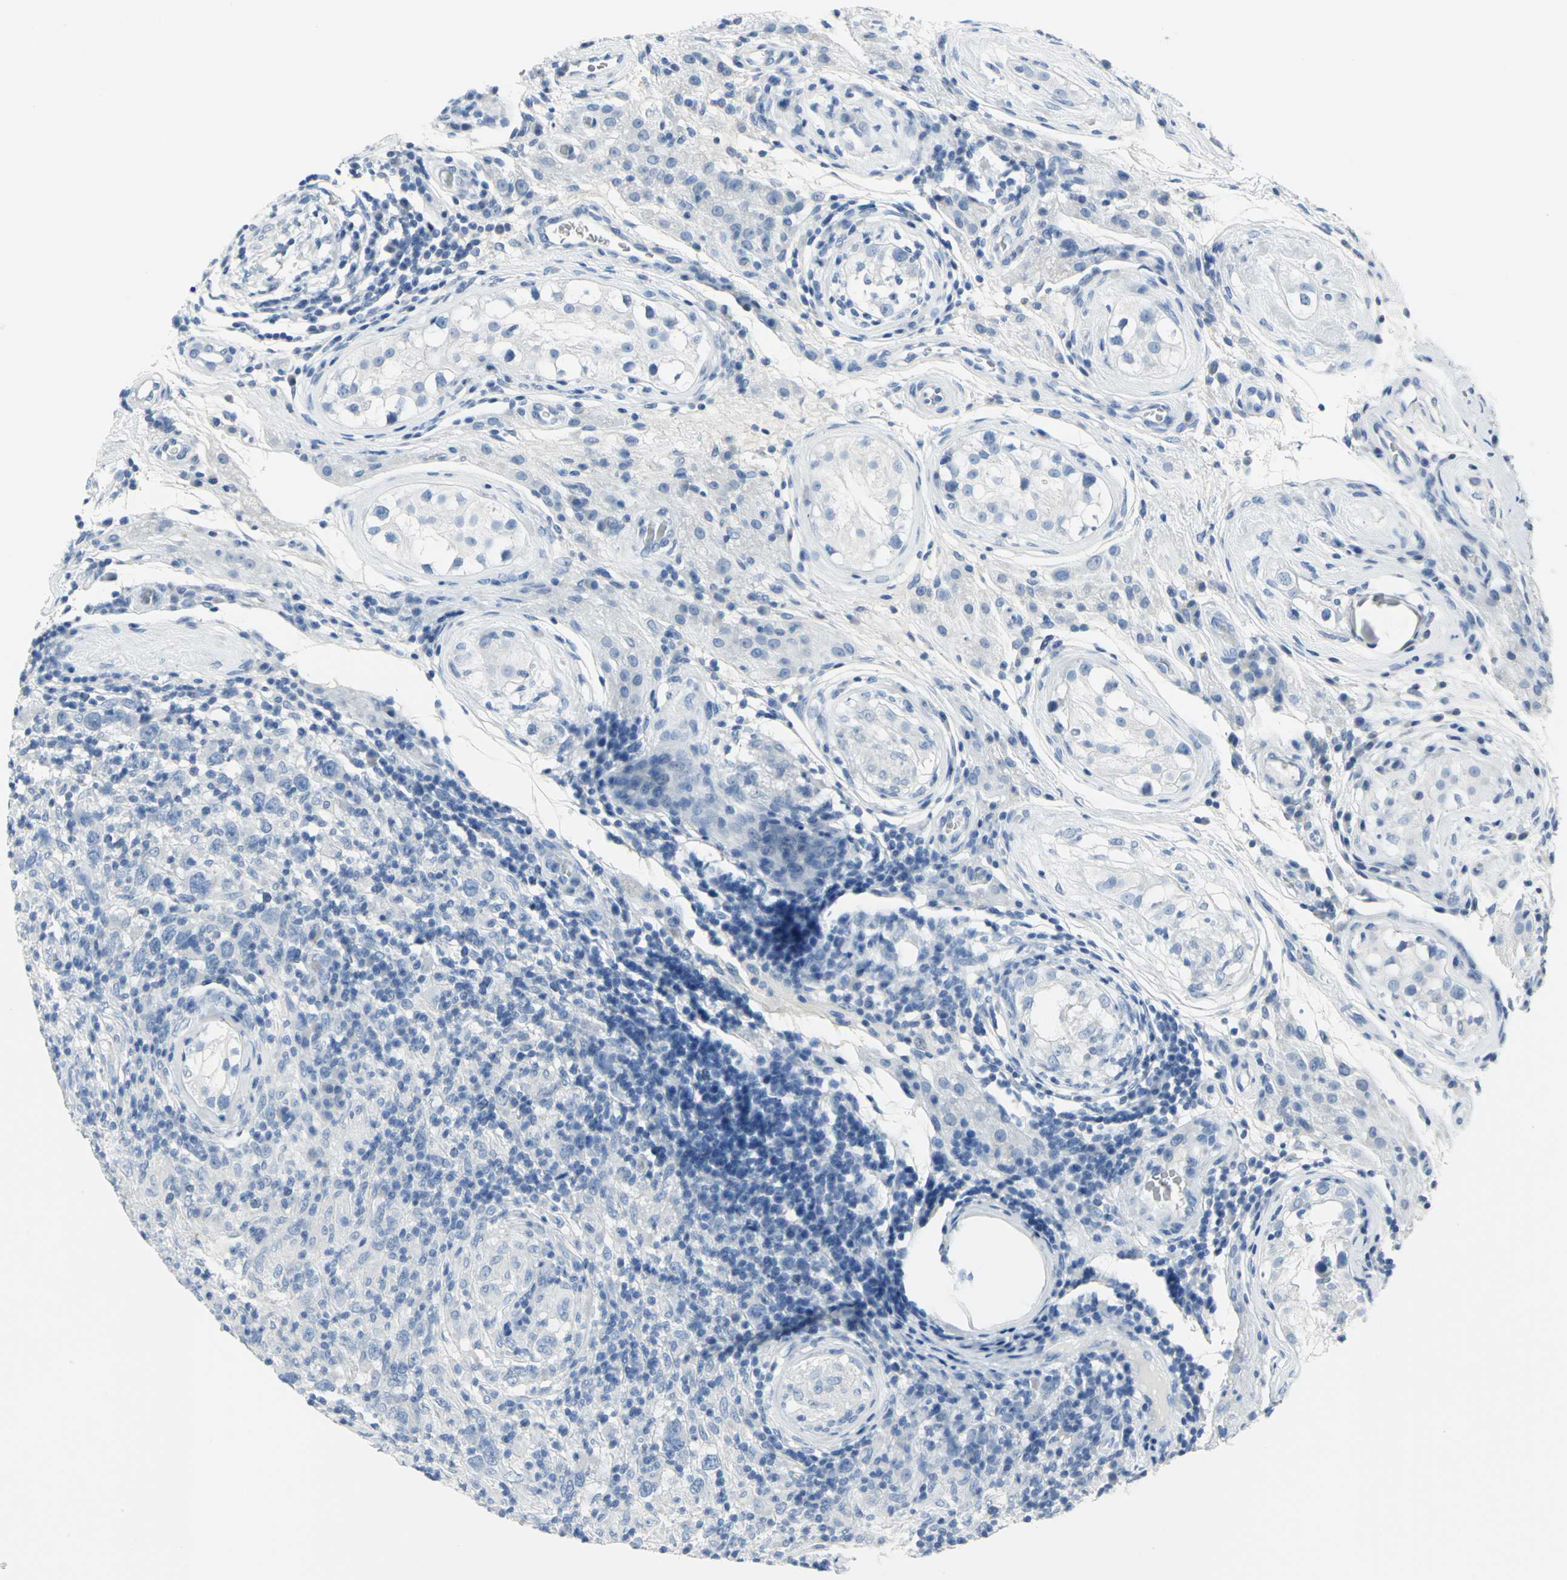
{"staining": {"intensity": "negative", "quantity": "none", "location": "none"}, "tissue": "testis cancer", "cell_type": "Tumor cells", "image_type": "cancer", "snomed": [{"axis": "morphology", "description": "Carcinoma, Embryonal, NOS"}, {"axis": "topography", "description": "Testis"}], "caption": "Testis embryonal carcinoma was stained to show a protein in brown. There is no significant expression in tumor cells.", "gene": "SFN", "patient": {"sex": "male", "age": 21}}